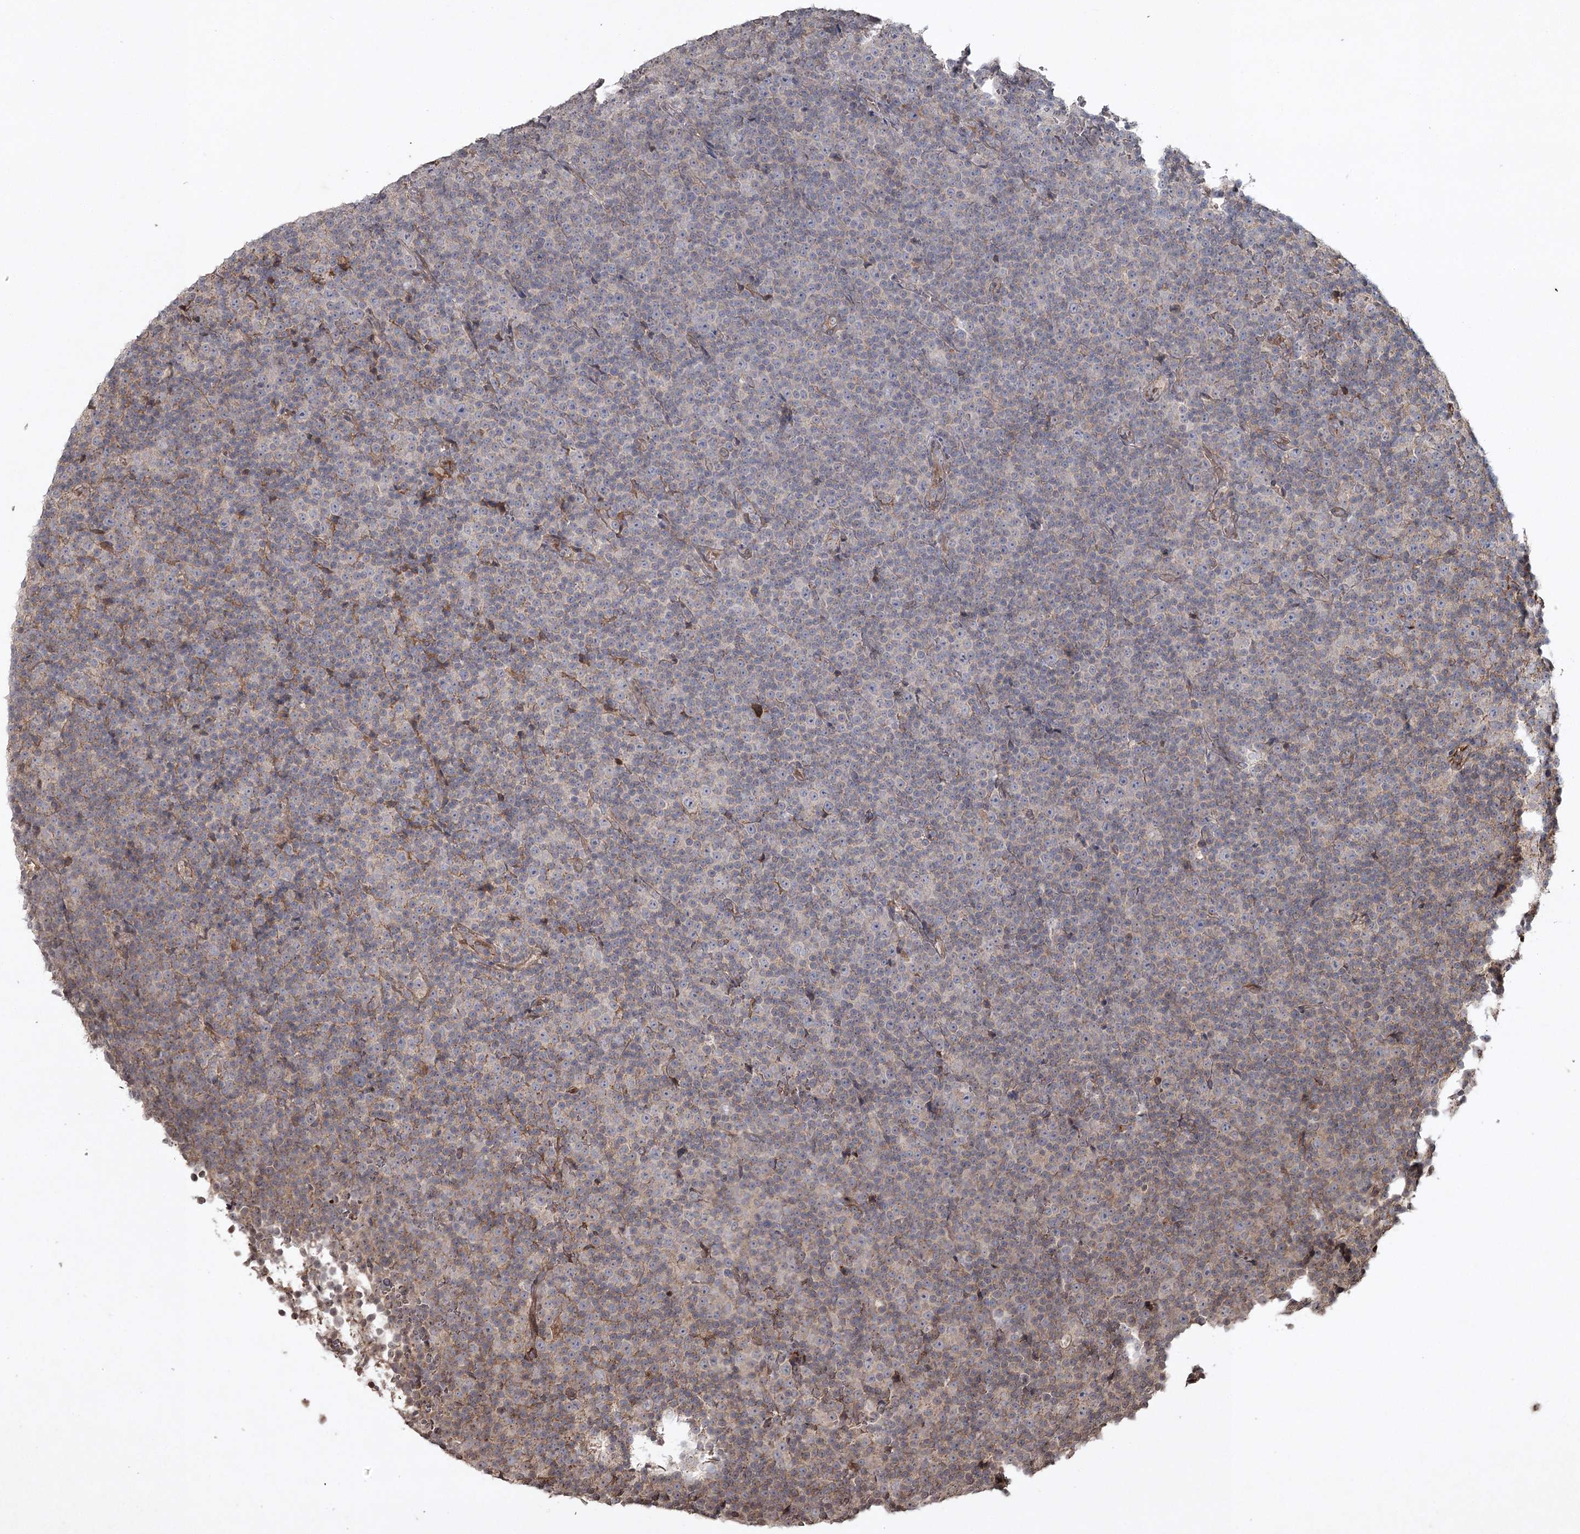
{"staining": {"intensity": "negative", "quantity": "none", "location": "none"}, "tissue": "lymphoma", "cell_type": "Tumor cells", "image_type": "cancer", "snomed": [{"axis": "morphology", "description": "Malignant lymphoma, non-Hodgkin's type, Low grade"}, {"axis": "topography", "description": "Lymph node"}], "caption": "Immunohistochemical staining of lymphoma reveals no significant expression in tumor cells.", "gene": "CYP2B6", "patient": {"sex": "female", "age": 67}}